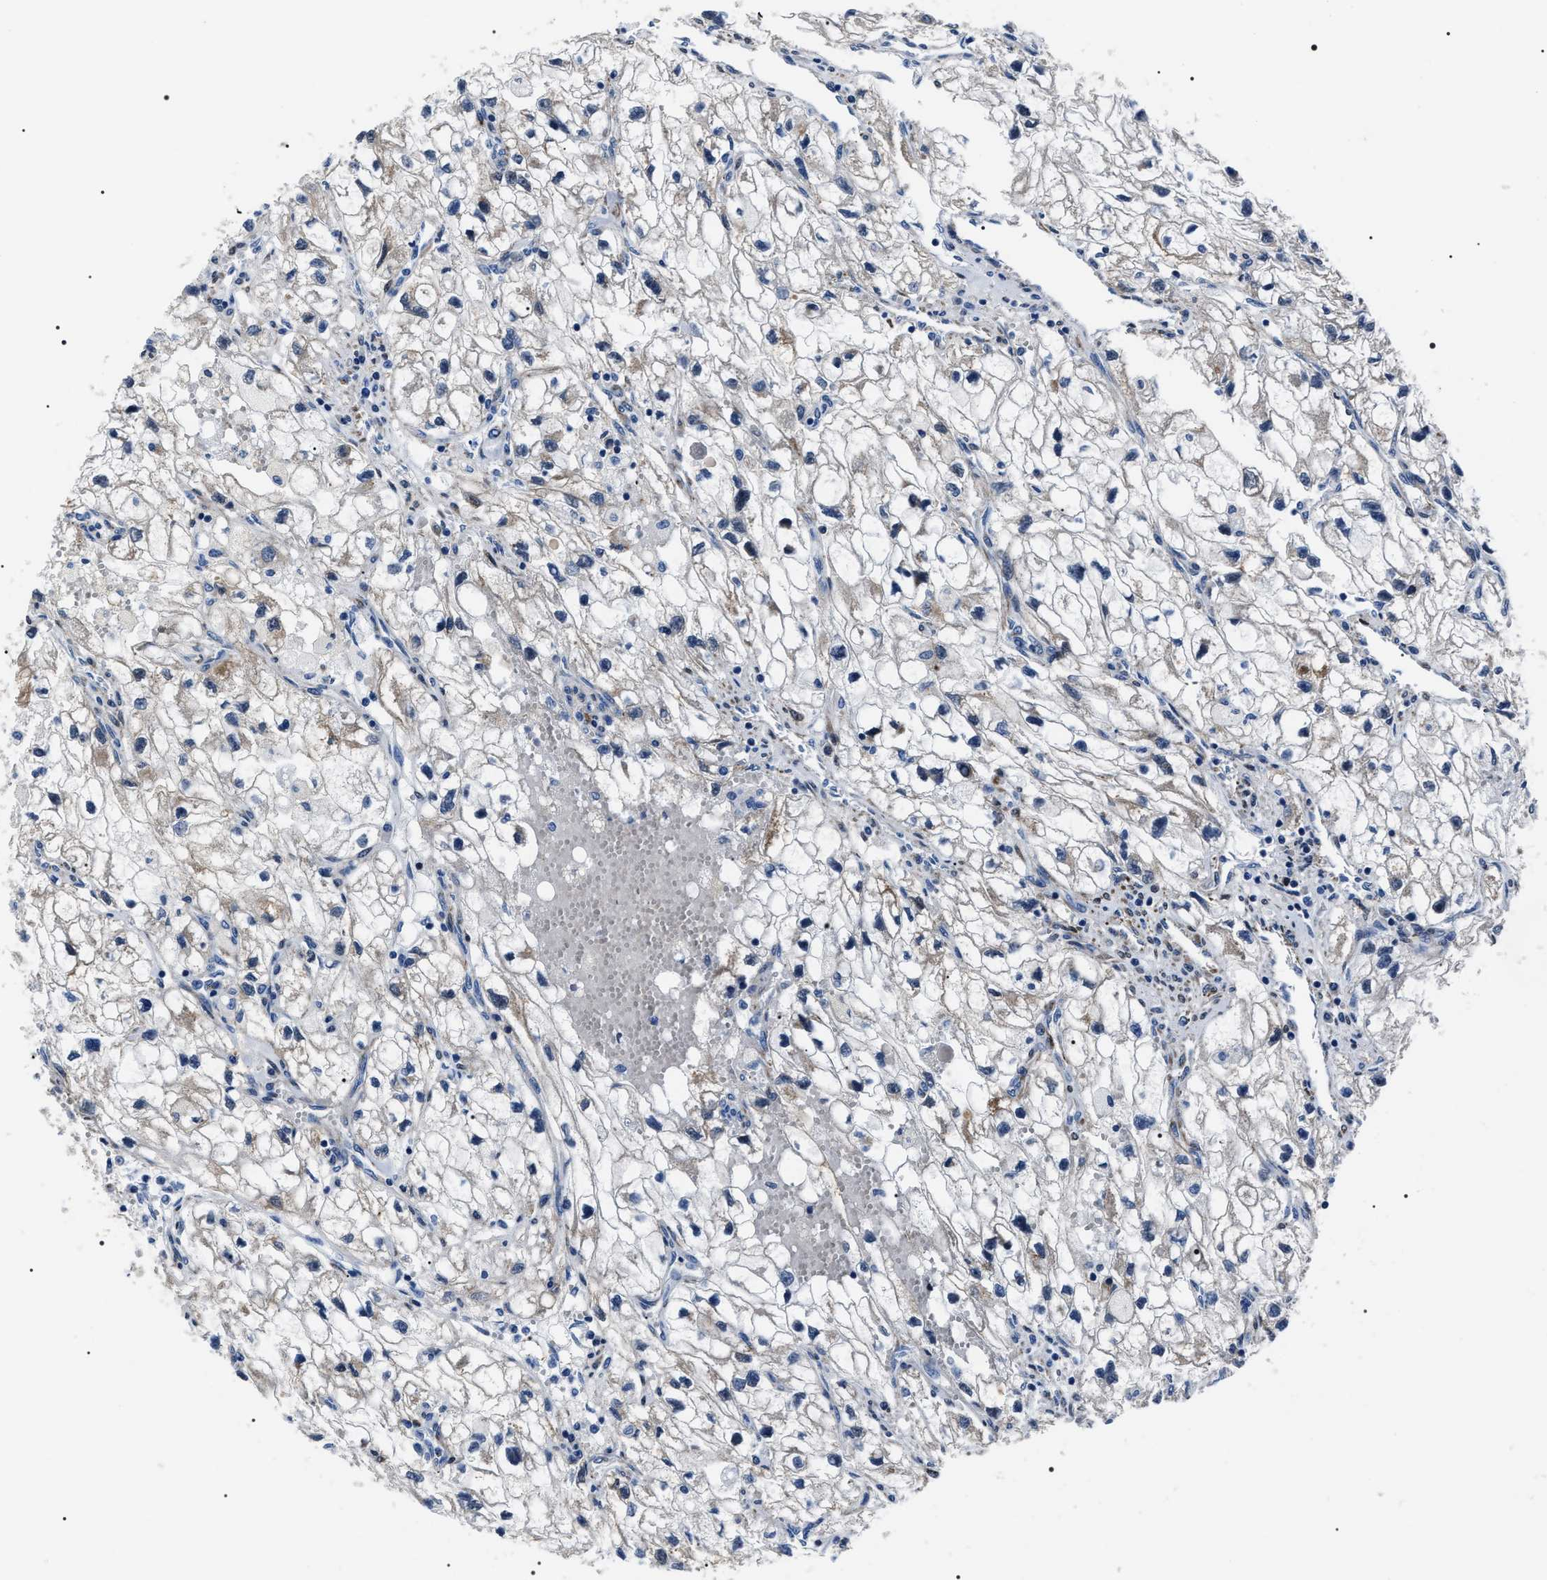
{"staining": {"intensity": "negative", "quantity": "none", "location": "none"}, "tissue": "renal cancer", "cell_type": "Tumor cells", "image_type": "cancer", "snomed": [{"axis": "morphology", "description": "Adenocarcinoma, NOS"}, {"axis": "topography", "description": "Kidney"}], "caption": "A high-resolution micrograph shows immunohistochemistry staining of renal adenocarcinoma, which demonstrates no significant positivity in tumor cells.", "gene": "BAG2", "patient": {"sex": "female", "age": 70}}